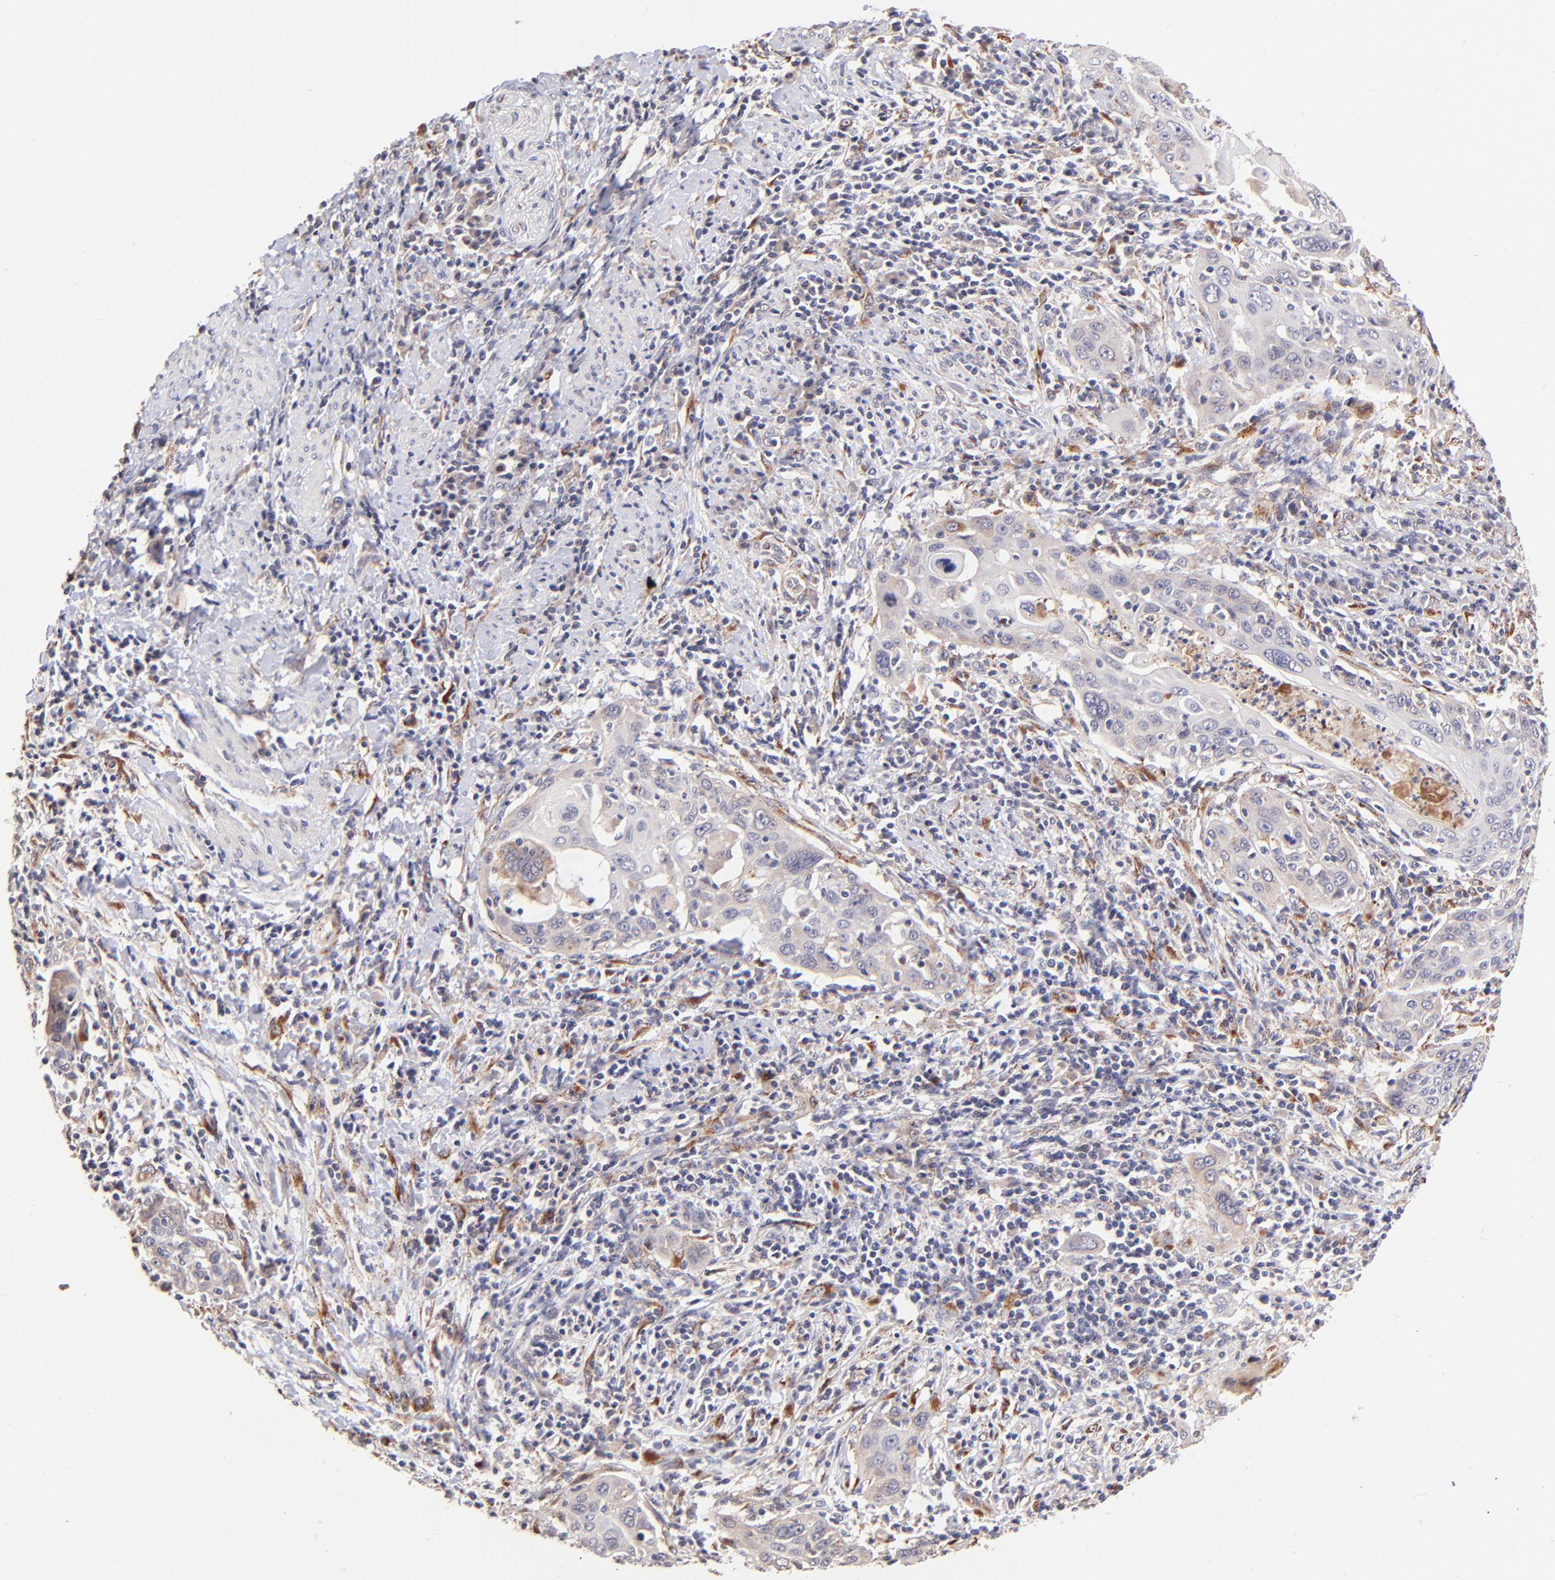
{"staining": {"intensity": "weak", "quantity": "<25%", "location": "cytoplasmic/membranous"}, "tissue": "cervical cancer", "cell_type": "Tumor cells", "image_type": "cancer", "snomed": [{"axis": "morphology", "description": "Squamous cell carcinoma, NOS"}, {"axis": "topography", "description": "Cervix"}], "caption": "Tumor cells show no significant staining in cervical cancer.", "gene": "SPARC", "patient": {"sex": "female", "age": 54}}